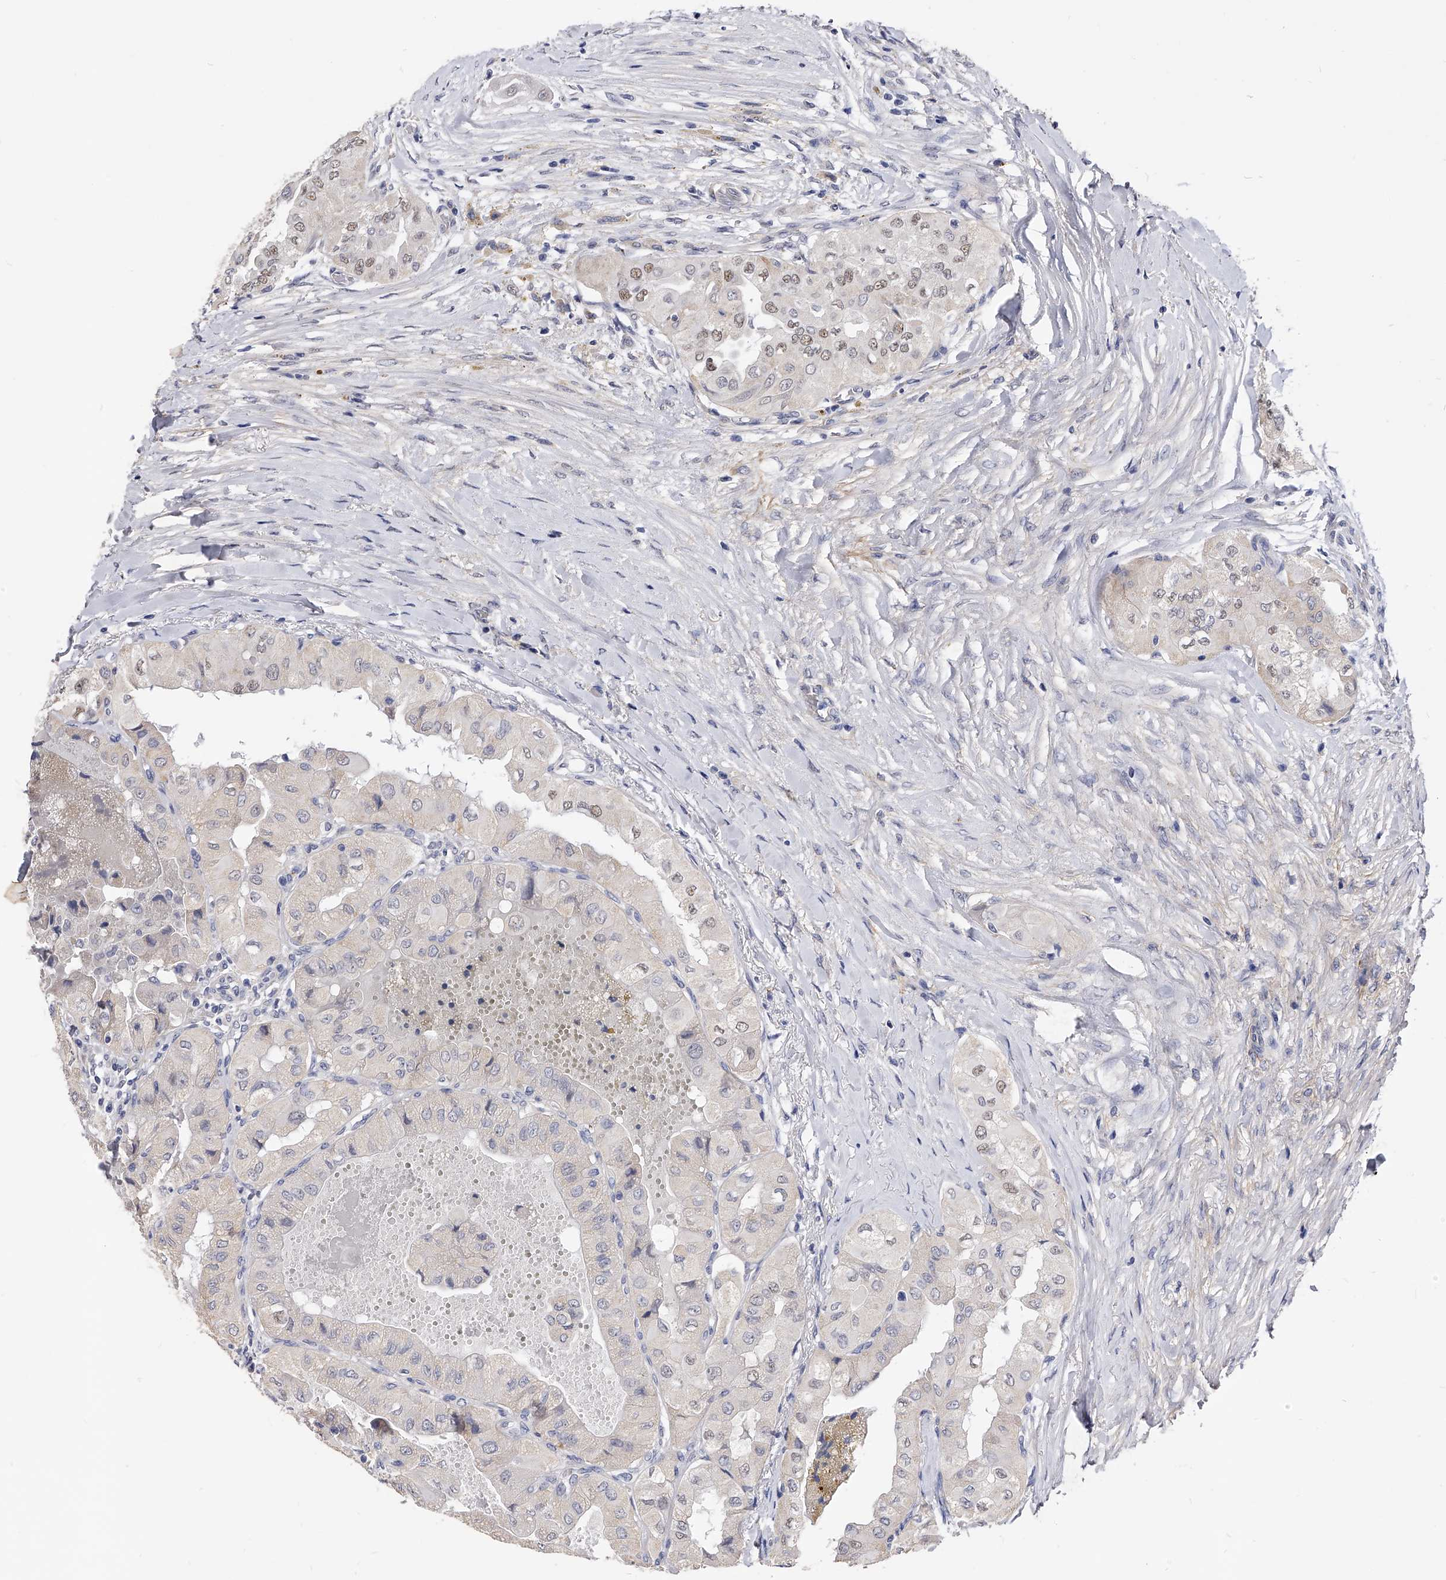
{"staining": {"intensity": "weak", "quantity": "<25%", "location": "nuclear"}, "tissue": "thyroid cancer", "cell_type": "Tumor cells", "image_type": "cancer", "snomed": [{"axis": "morphology", "description": "Papillary adenocarcinoma, NOS"}, {"axis": "topography", "description": "Thyroid gland"}], "caption": "Image shows no protein expression in tumor cells of thyroid cancer tissue. (IHC, brightfield microscopy, high magnification).", "gene": "ZNF529", "patient": {"sex": "female", "age": 59}}